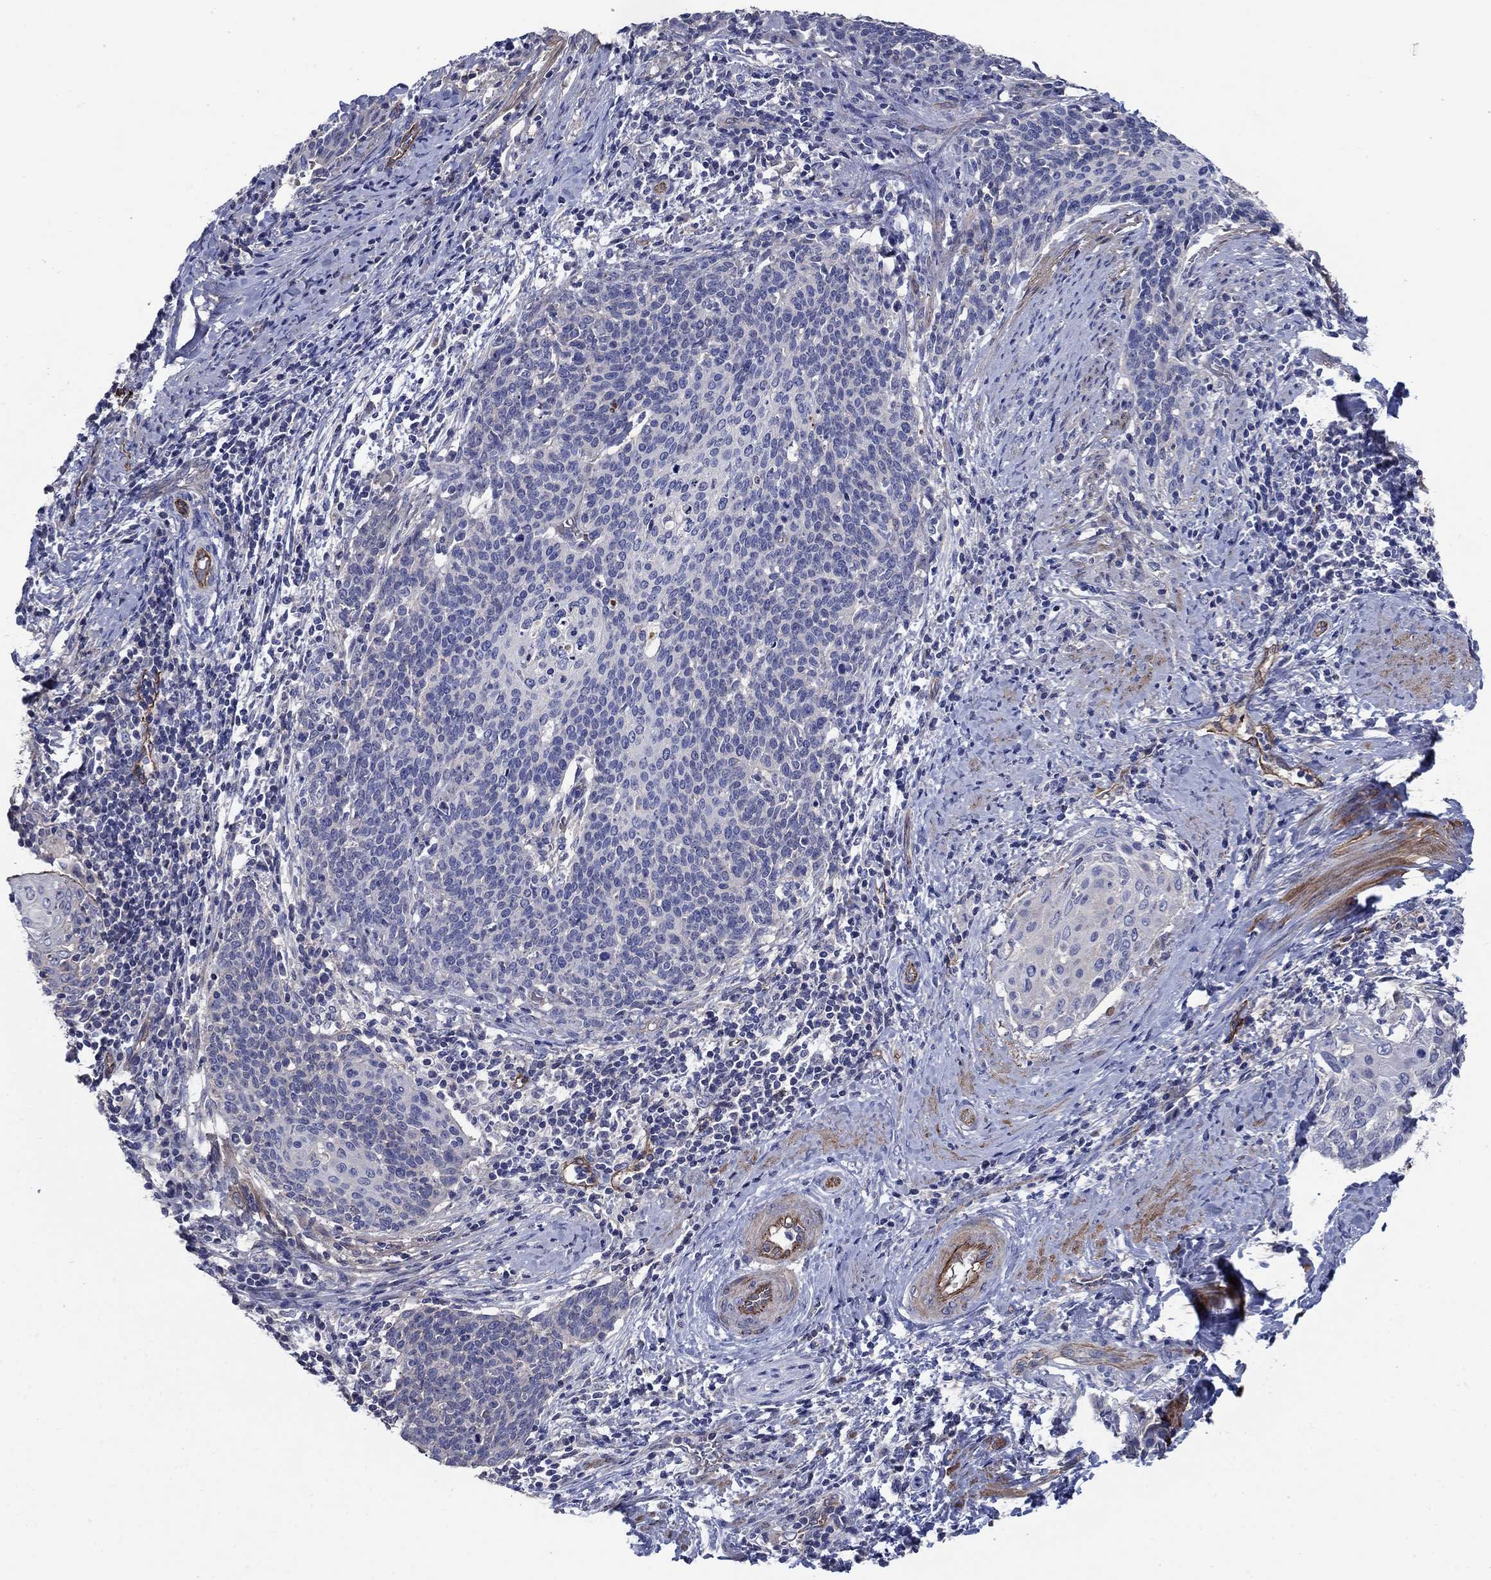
{"staining": {"intensity": "negative", "quantity": "none", "location": "none"}, "tissue": "cervical cancer", "cell_type": "Tumor cells", "image_type": "cancer", "snomed": [{"axis": "morphology", "description": "Squamous cell carcinoma, NOS"}, {"axis": "topography", "description": "Cervix"}], "caption": "This is an immunohistochemistry (IHC) histopathology image of cervical cancer (squamous cell carcinoma). There is no expression in tumor cells.", "gene": "FLNC", "patient": {"sex": "female", "age": 39}}